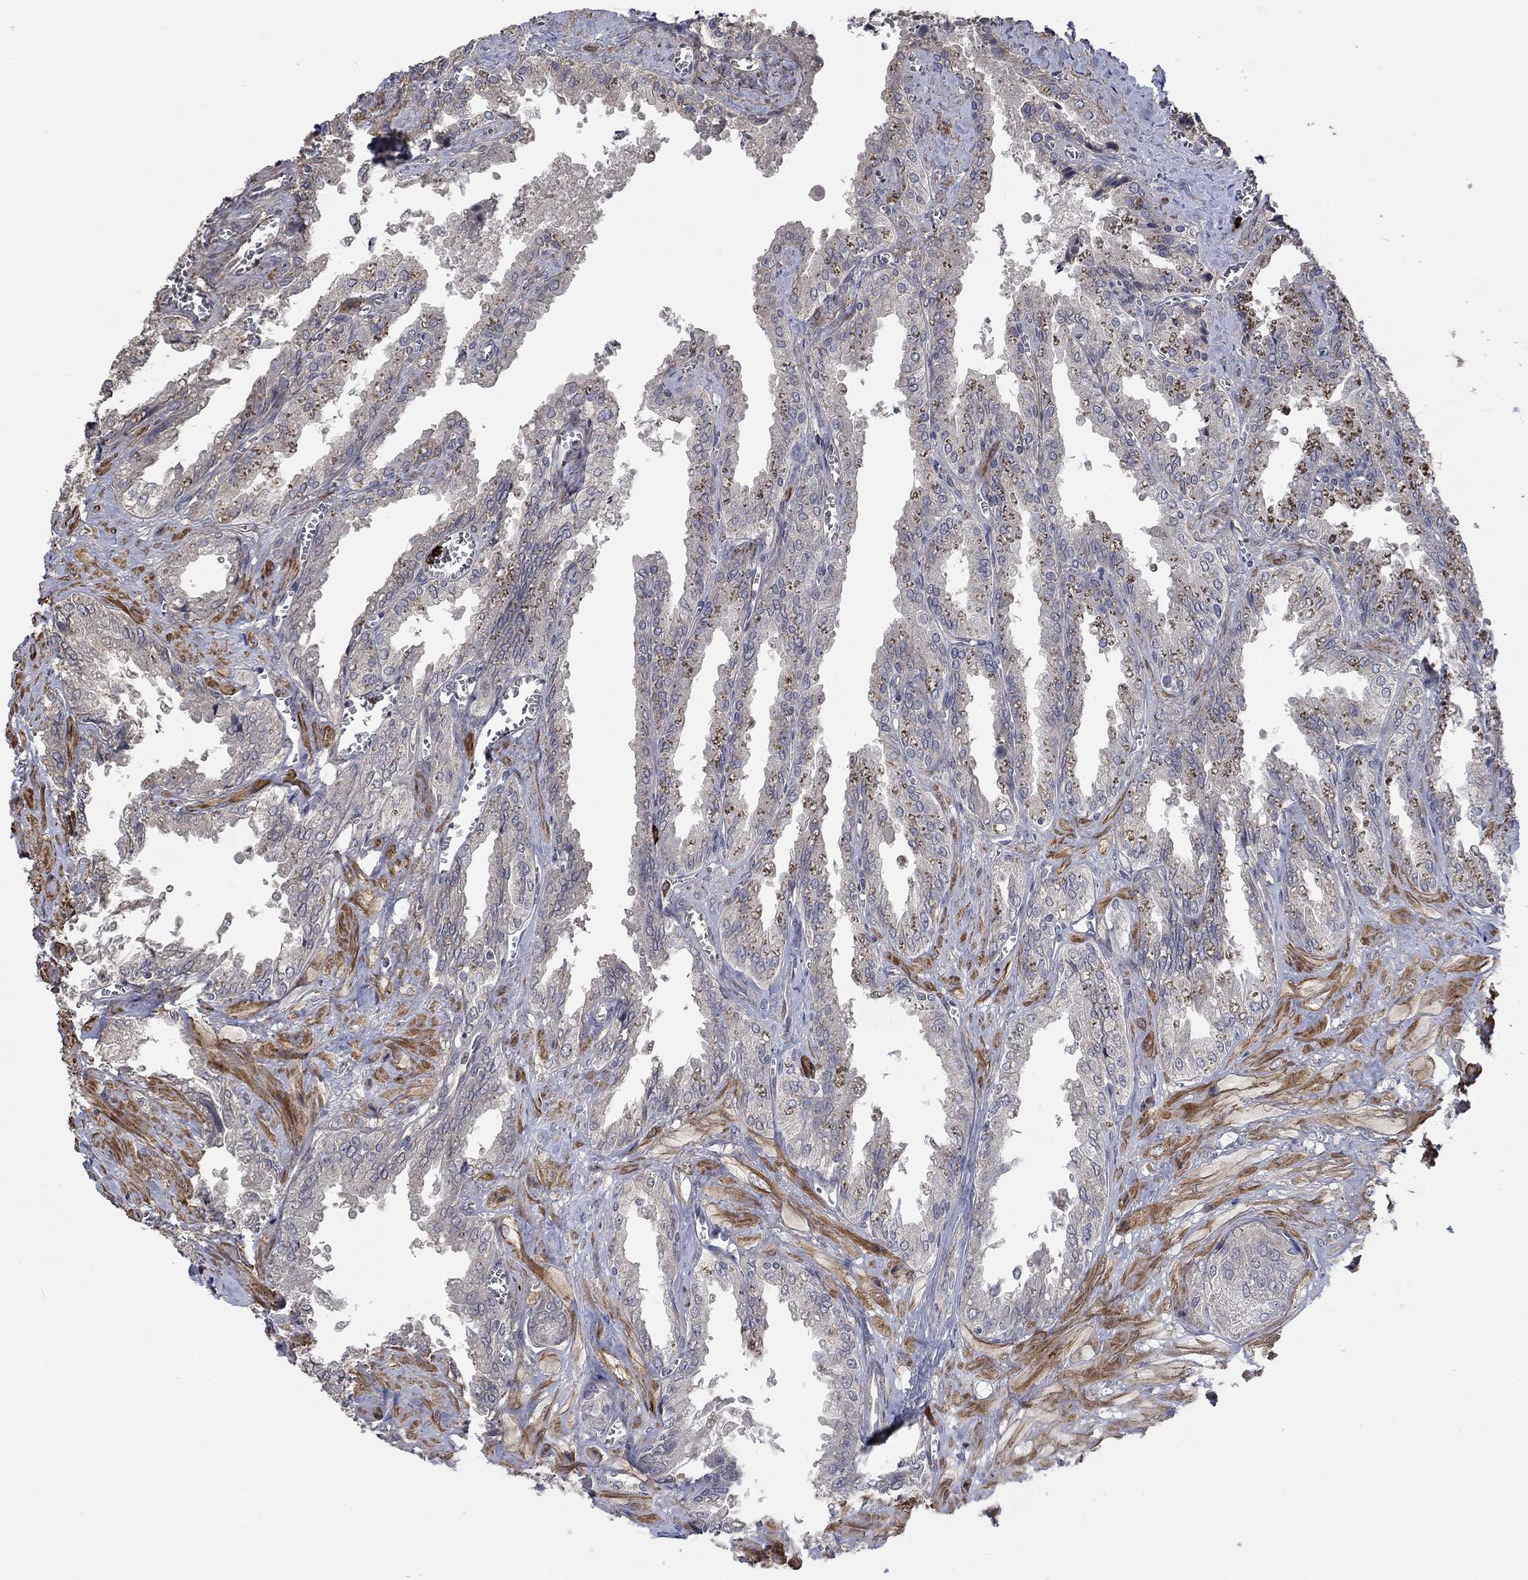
{"staining": {"intensity": "negative", "quantity": "none", "location": "none"}, "tissue": "seminal vesicle", "cell_type": "Glandular cells", "image_type": "normal", "snomed": [{"axis": "morphology", "description": "Normal tissue, NOS"}, {"axis": "topography", "description": "Seminal veicle"}], "caption": "IHC micrograph of normal seminal vesicle stained for a protein (brown), which demonstrates no staining in glandular cells. The staining was performed using DAB to visualize the protein expression in brown, while the nuclei were stained in blue with hematoxylin (Magnification: 20x).", "gene": "VCAN", "patient": {"sex": "male", "age": 67}}